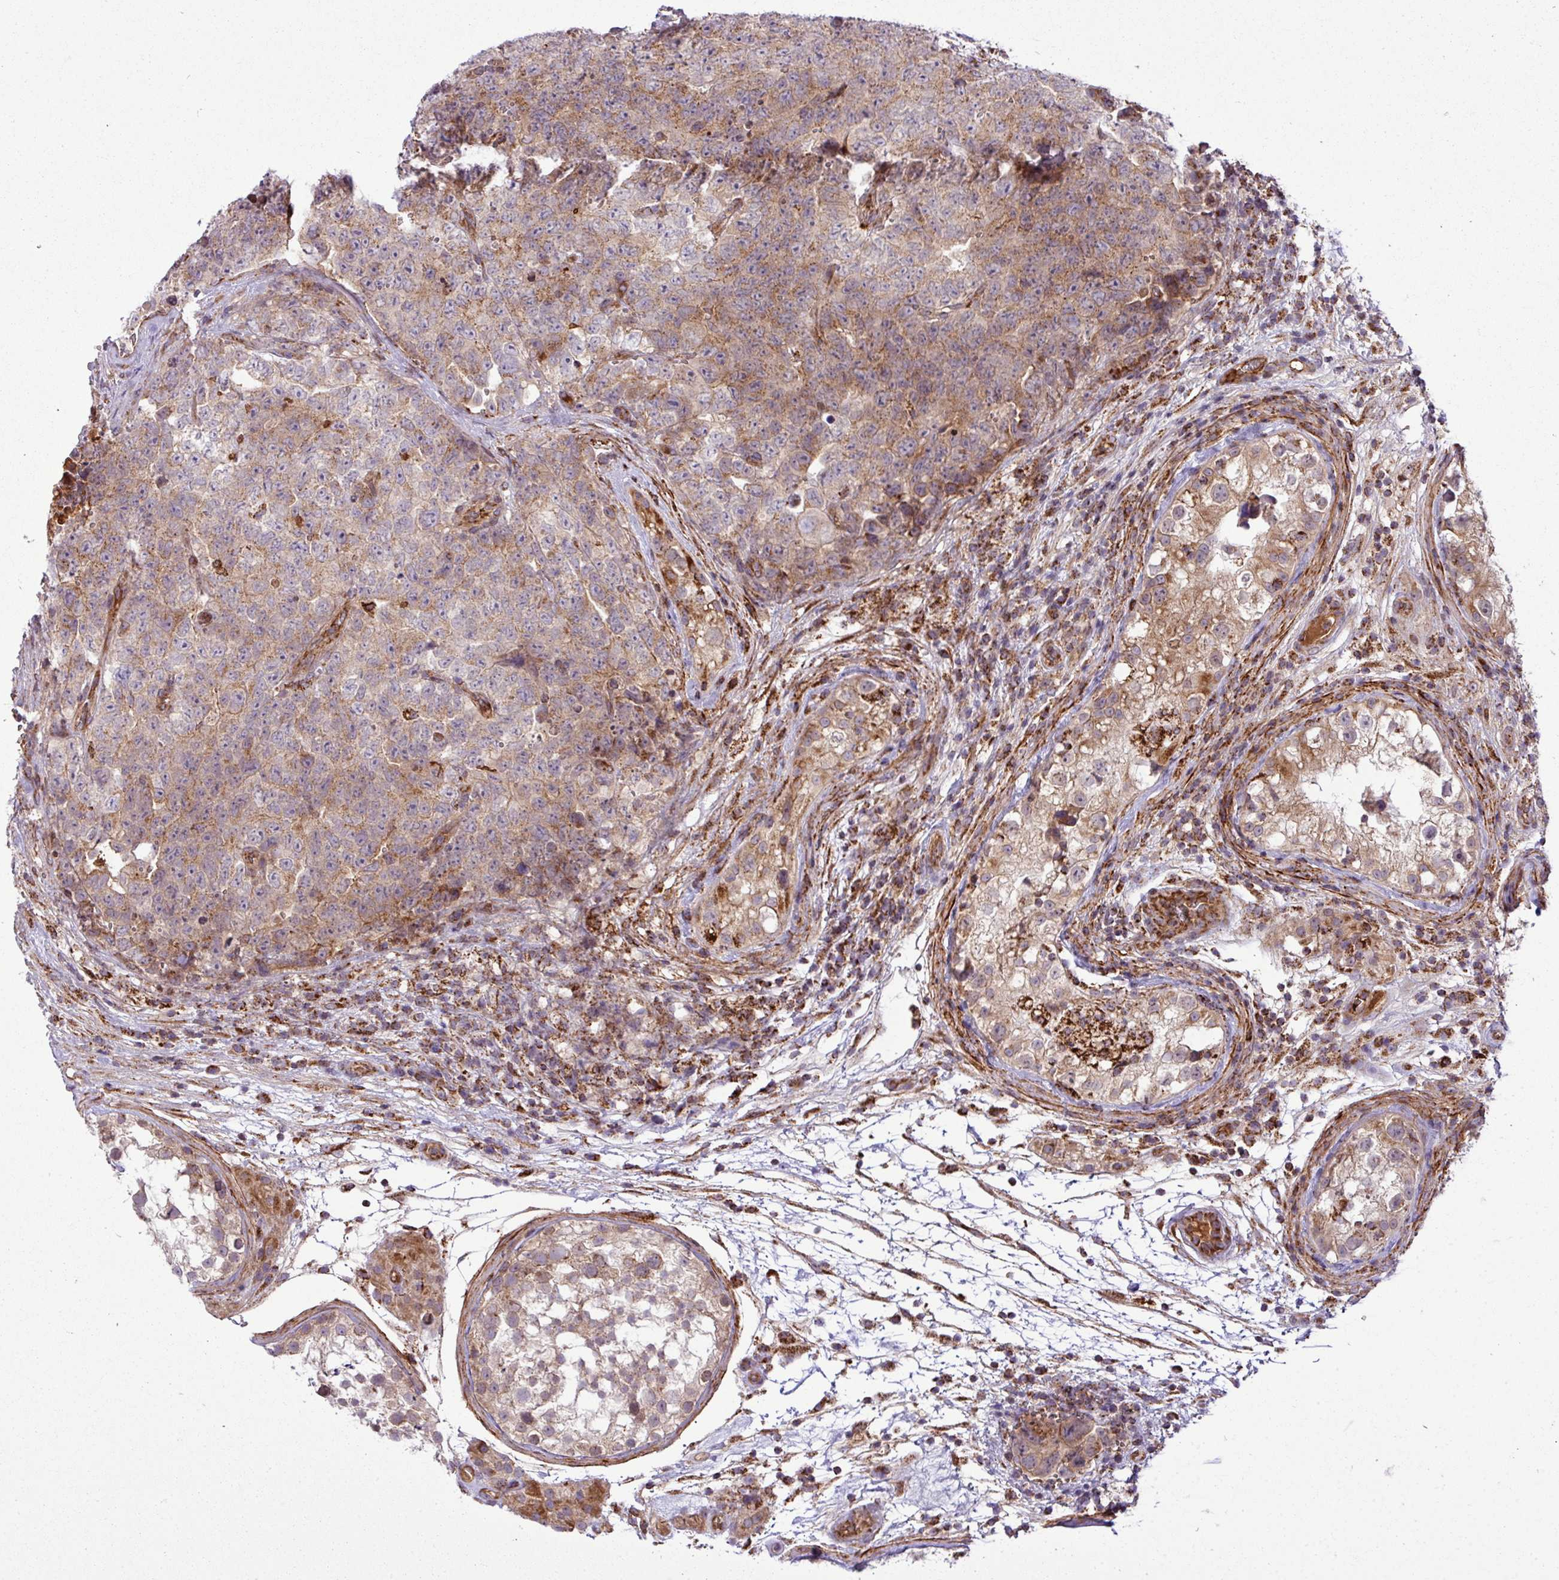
{"staining": {"intensity": "moderate", "quantity": "25%-75%", "location": "cytoplasmic/membranous"}, "tissue": "testis cancer", "cell_type": "Tumor cells", "image_type": "cancer", "snomed": [{"axis": "morphology", "description": "Seminoma, NOS"}, {"axis": "morphology", "description": "Teratoma, malignant, NOS"}, {"axis": "topography", "description": "Testis"}], "caption": "A high-resolution micrograph shows immunohistochemistry staining of seminoma (testis), which shows moderate cytoplasmic/membranous staining in about 25%-75% of tumor cells. The protein of interest is stained brown, and the nuclei are stained in blue (DAB IHC with brightfield microscopy, high magnification).", "gene": "ZNF569", "patient": {"sex": "male", "age": 34}}